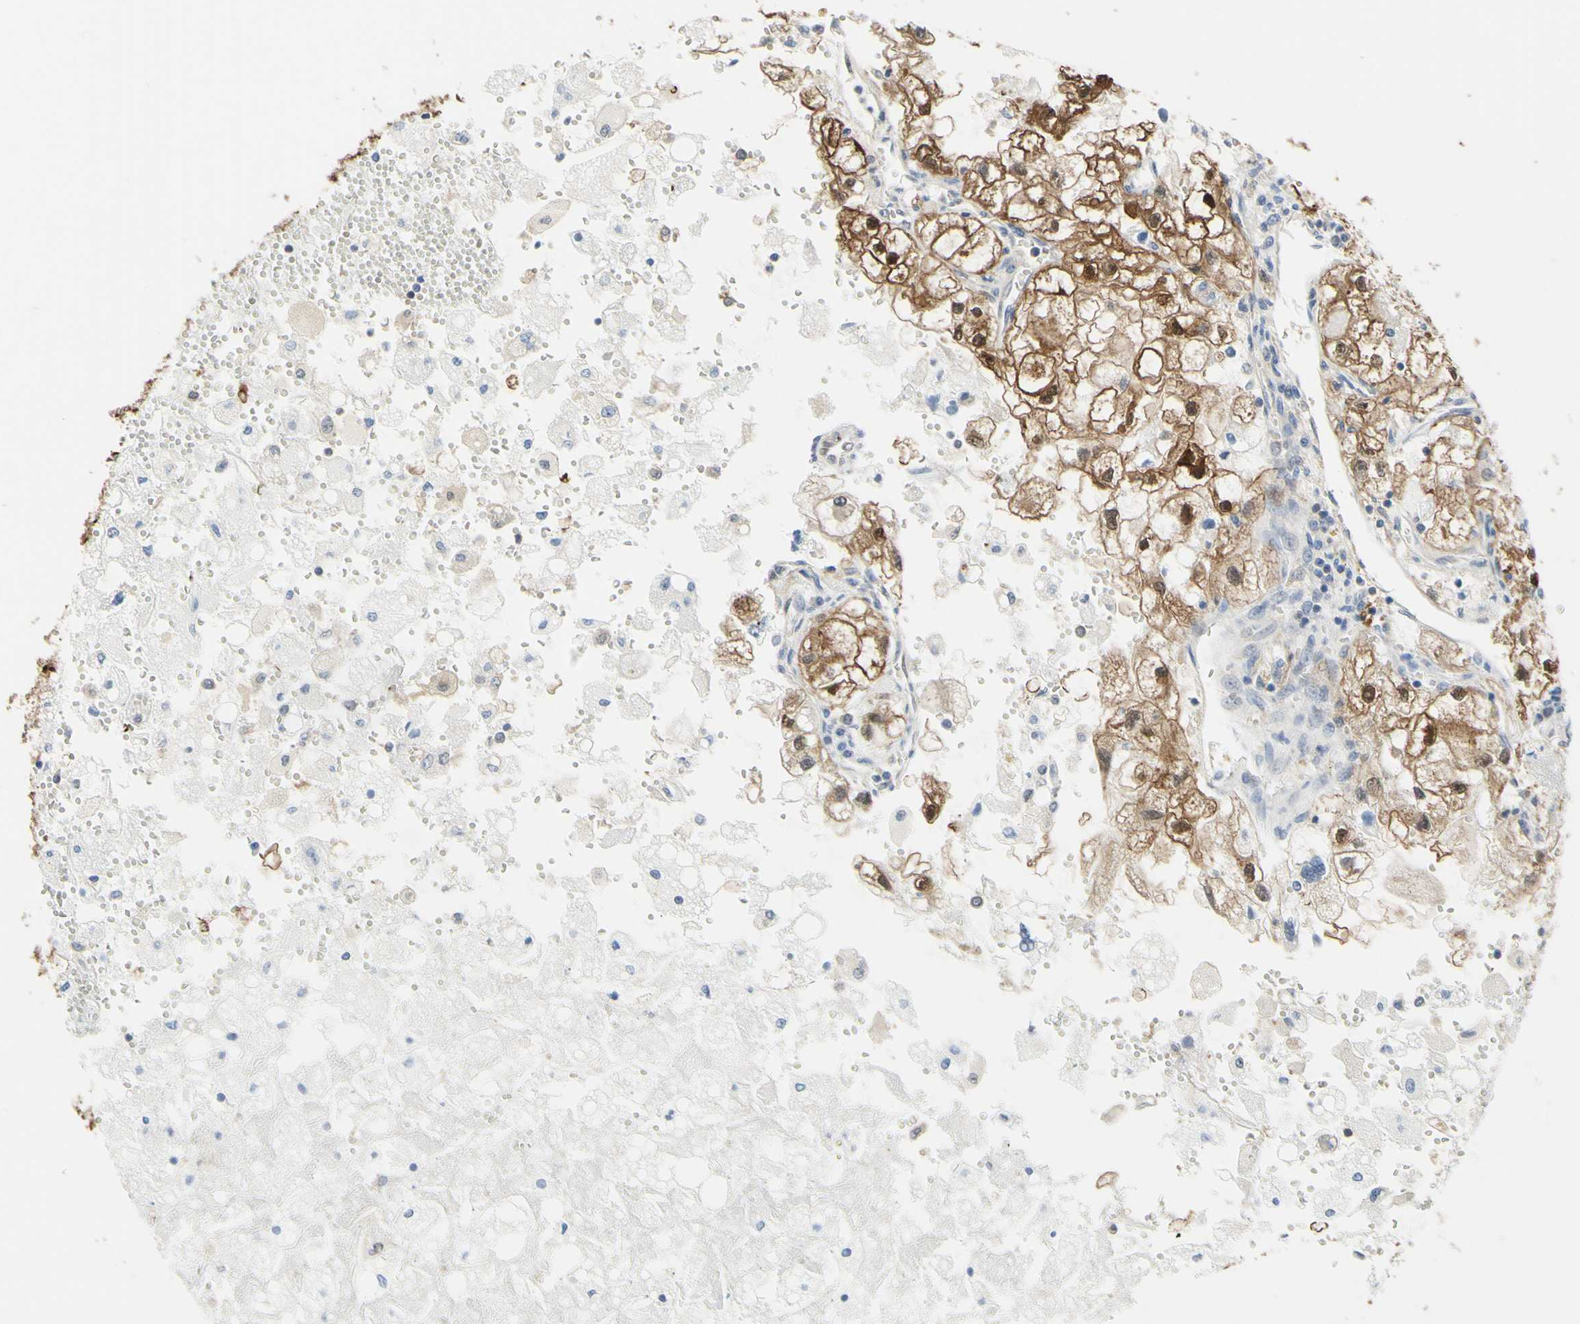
{"staining": {"intensity": "strong", "quantity": ">75%", "location": "cytoplasmic/membranous,nuclear"}, "tissue": "renal cancer", "cell_type": "Tumor cells", "image_type": "cancer", "snomed": [{"axis": "morphology", "description": "Adenocarcinoma, NOS"}, {"axis": "topography", "description": "Kidney"}], "caption": "This photomicrograph reveals renal cancer (adenocarcinoma) stained with IHC to label a protein in brown. The cytoplasmic/membranous and nuclear of tumor cells show strong positivity for the protein. Nuclei are counter-stained blue.", "gene": "UPK3B", "patient": {"sex": "female", "age": 70}}